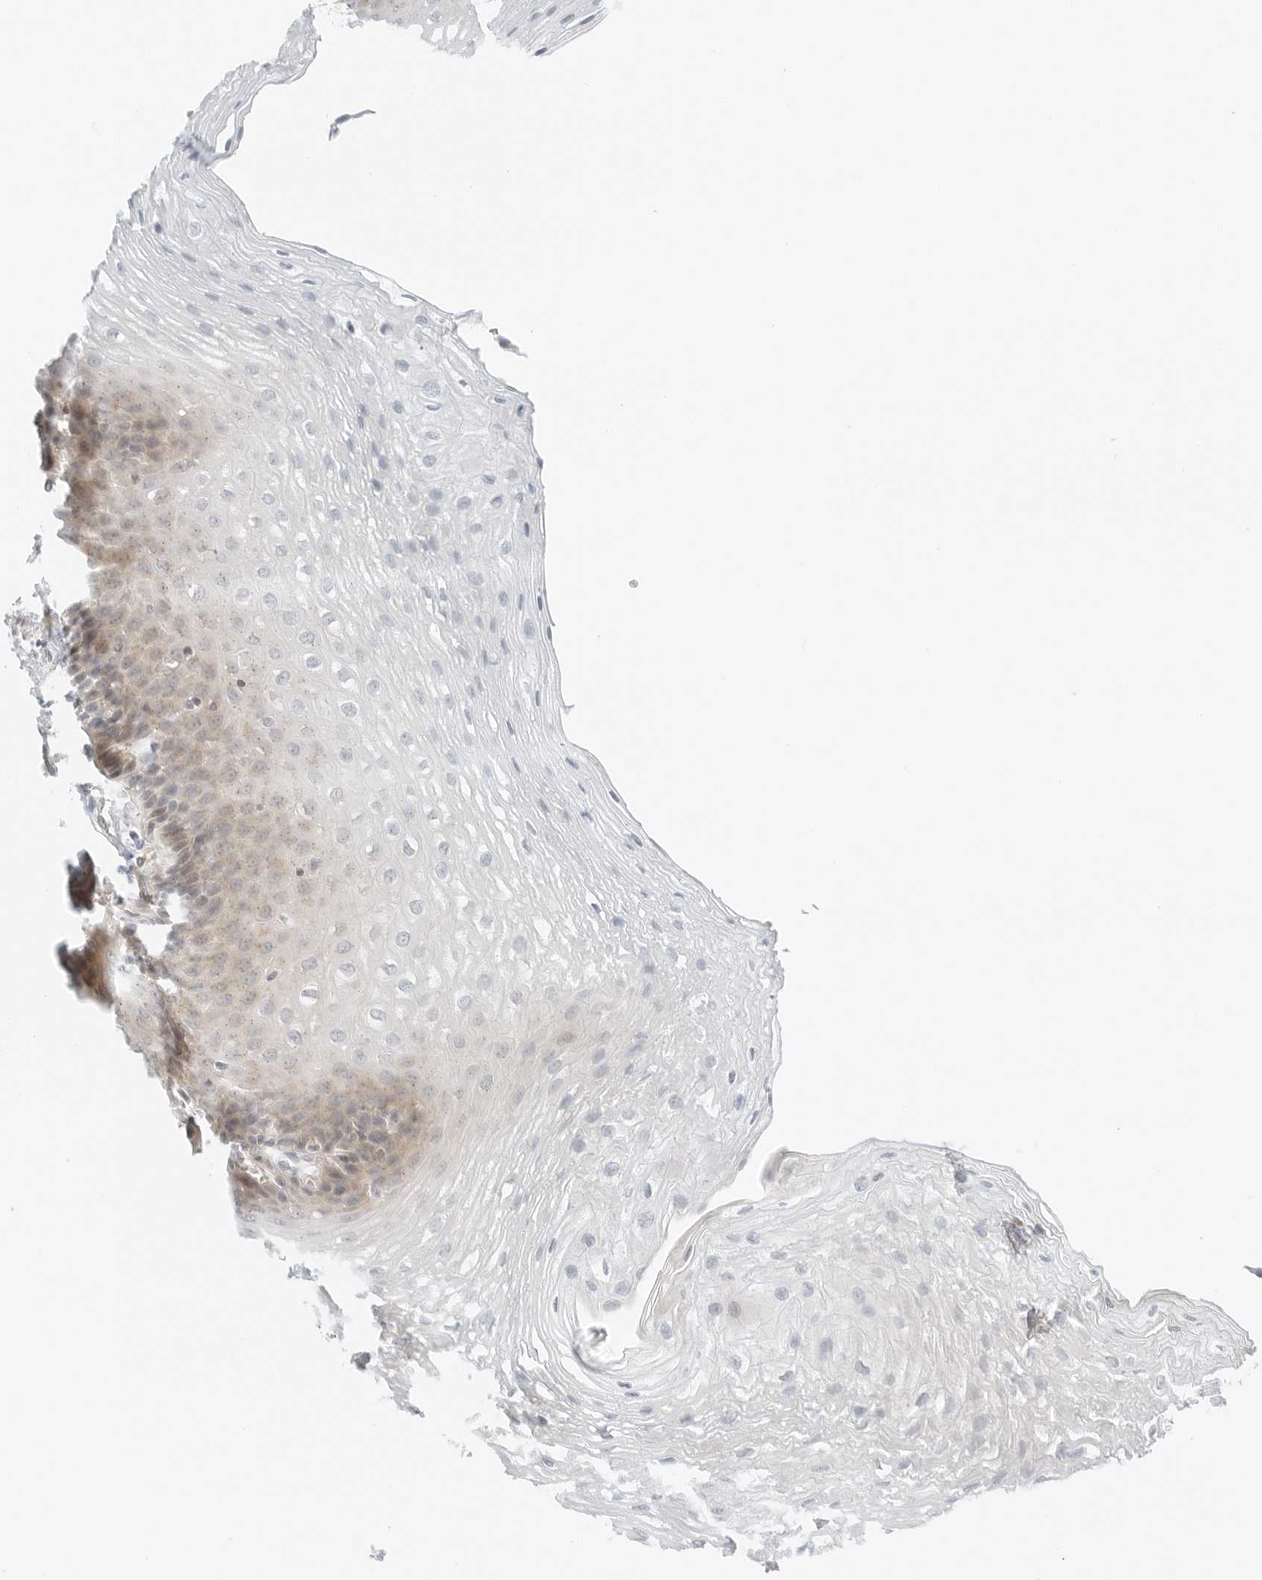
{"staining": {"intensity": "weak", "quantity": "<25%", "location": "cytoplasmic/membranous"}, "tissue": "esophagus", "cell_type": "Squamous epithelial cells", "image_type": "normal", "snomed": [{"axis": "morphology", "description": "Normal tissue, NOS"}, {"axis": "topography", "description": "Esophagus"}], "caption": "A micrograph of human esophagus is negative for staining in squamous epithelial cells. The staining is performed using DAB brown chromogen with nuclei counter-stained in using hematoxylin.", "gene": "IQCC", "patient": {"sex": "female", "age": 66}}